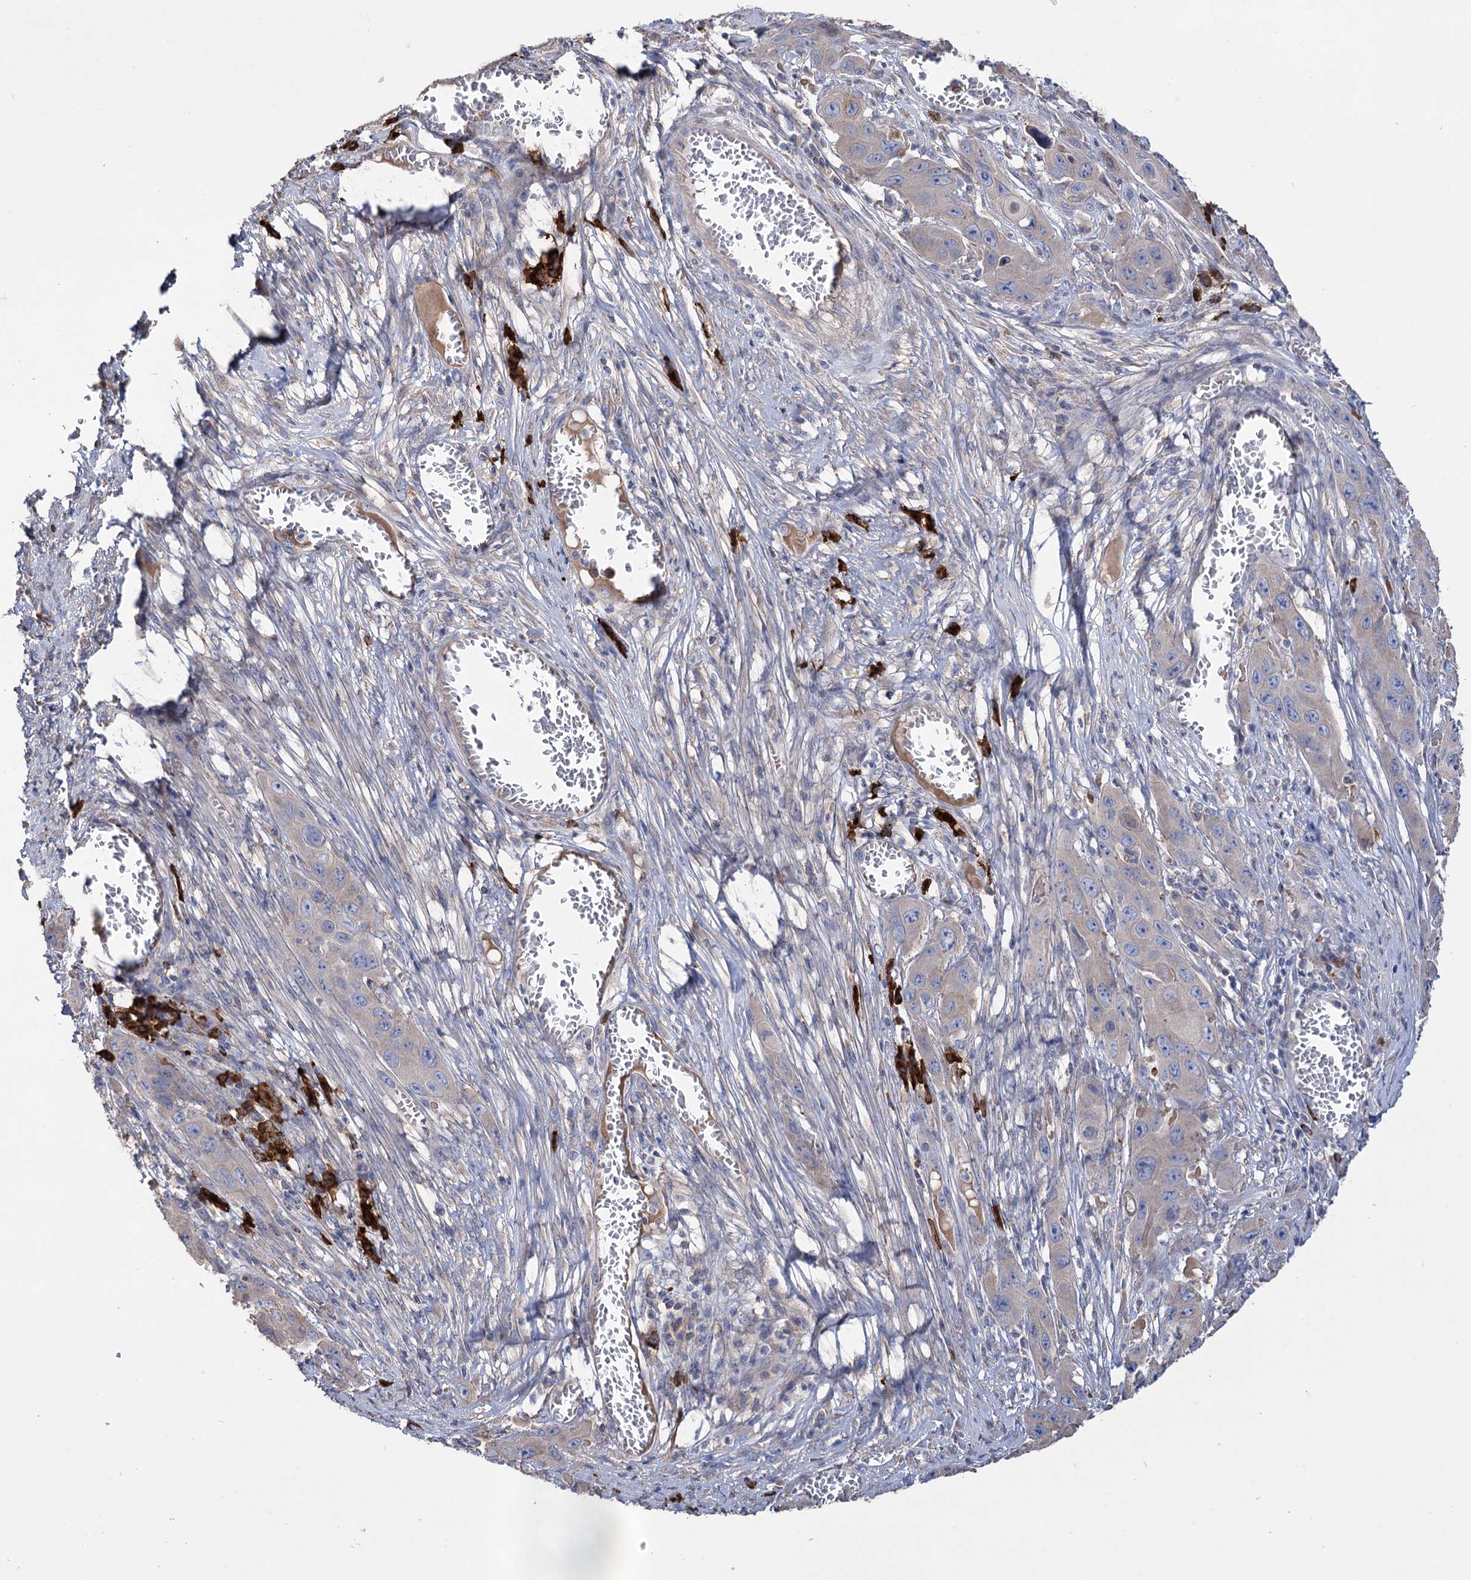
{"staining": {"intensity": "negative", "quantity": "none", "location": "none"}, "tissue": "skin cancer", "cell_type": "Tumor cells", "image_type": "cancer", "snomed": [{"axis": "morphology", "description": "Squamous cell carcinoma, NOS"}, {"axis": "topography", "description": "Skin"}], "caption": "The micrograph displays no significant positivity in tumor cells of skin cancer.", "gene": "BBS4", "patient": {"sex": "male", "age": 55}}